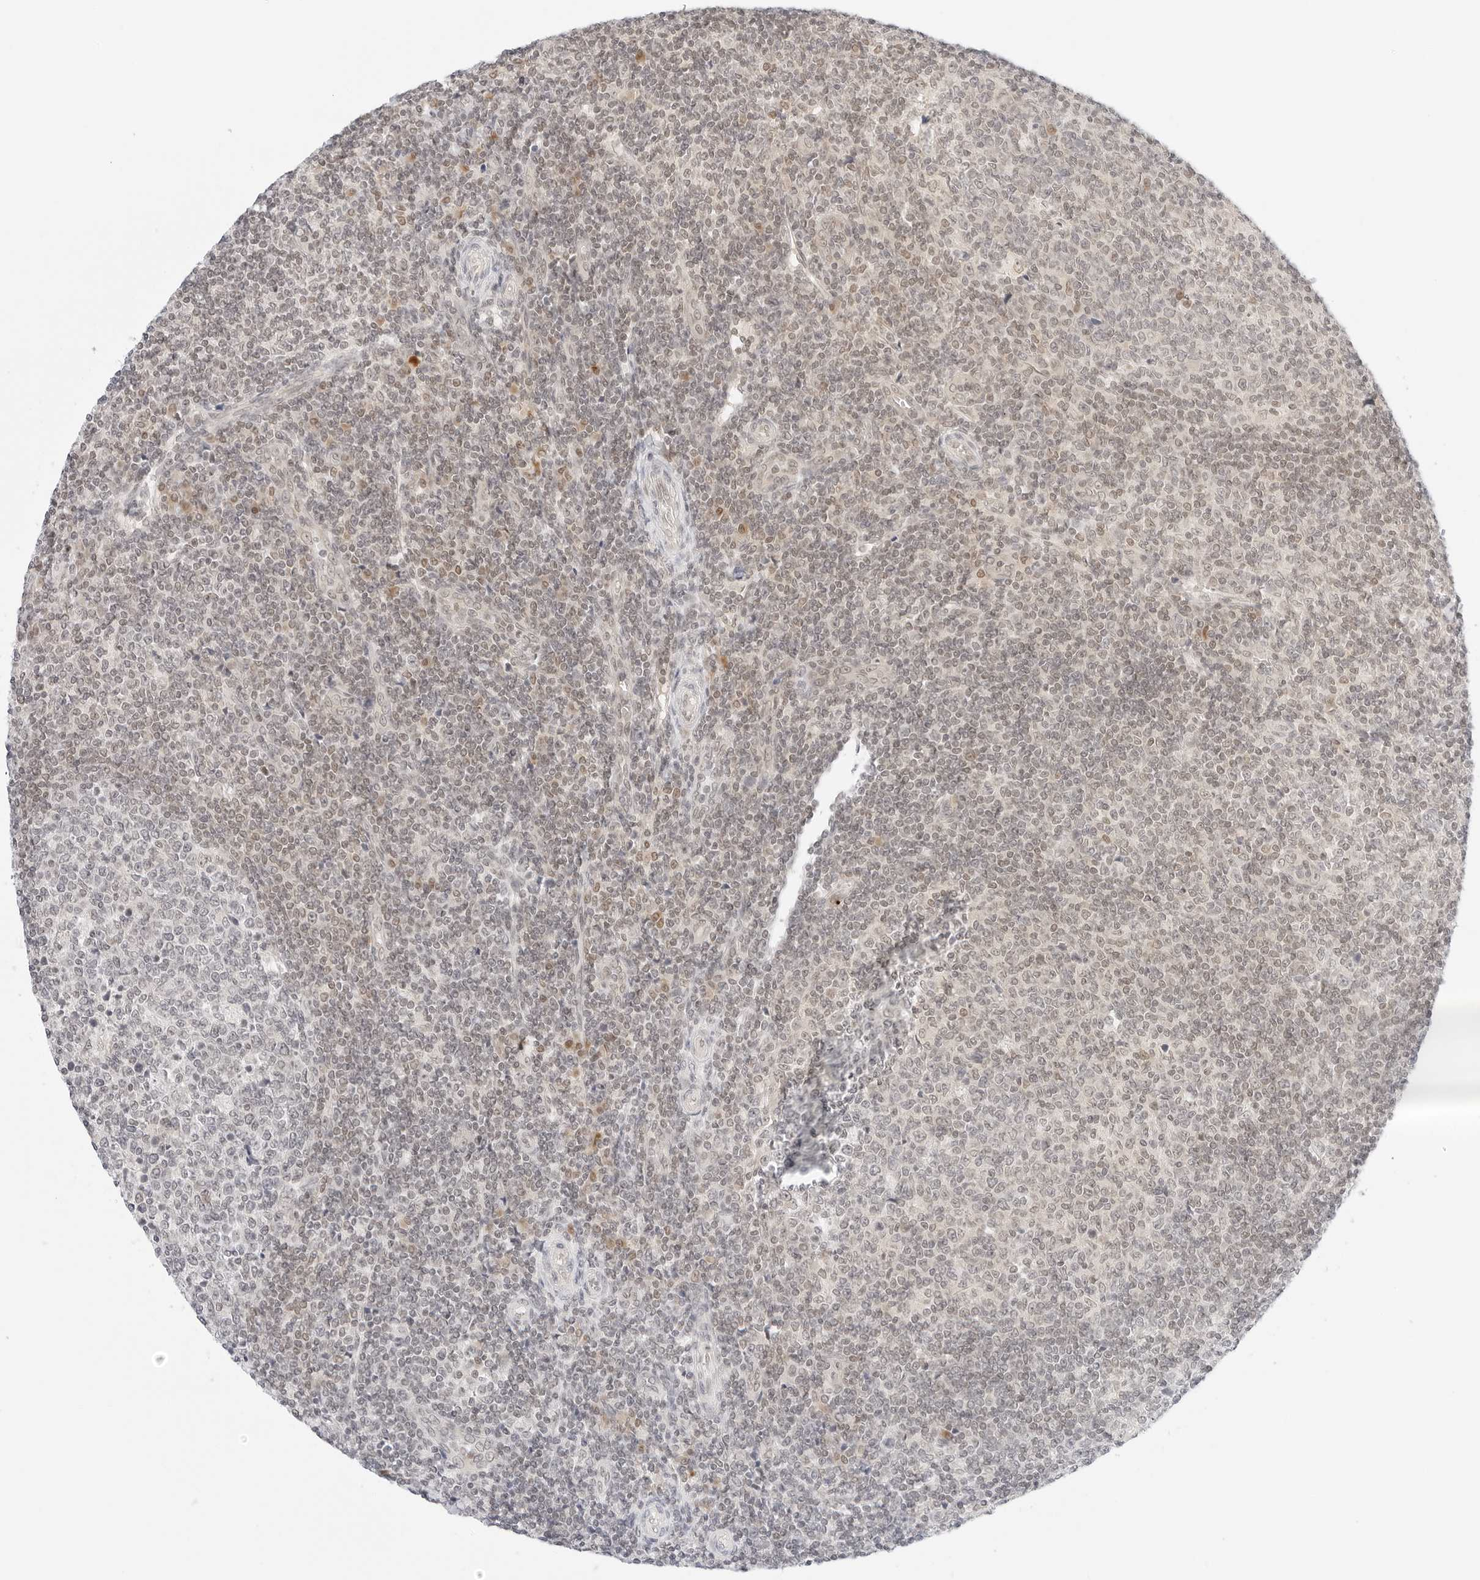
{"staining": {"intensity": "negative", "quantity": "none", "location": "none"}, "tissue": "tonsil", "cell_type": "Germinal center cells", "image_type": "normal", "snomed": [{"axis": "morphology", "description": "Normal tissue, NOS"}, {"axis": "topography", "description": "Tonsil"}], "caption": "The image reveals no significant staining in germinal center cells of tonsil. (DAB IHC visualized using brightfield microscopy, high magnification).", "gene": "POLR3C", "patient": {"sex": "female", "age": 19}}